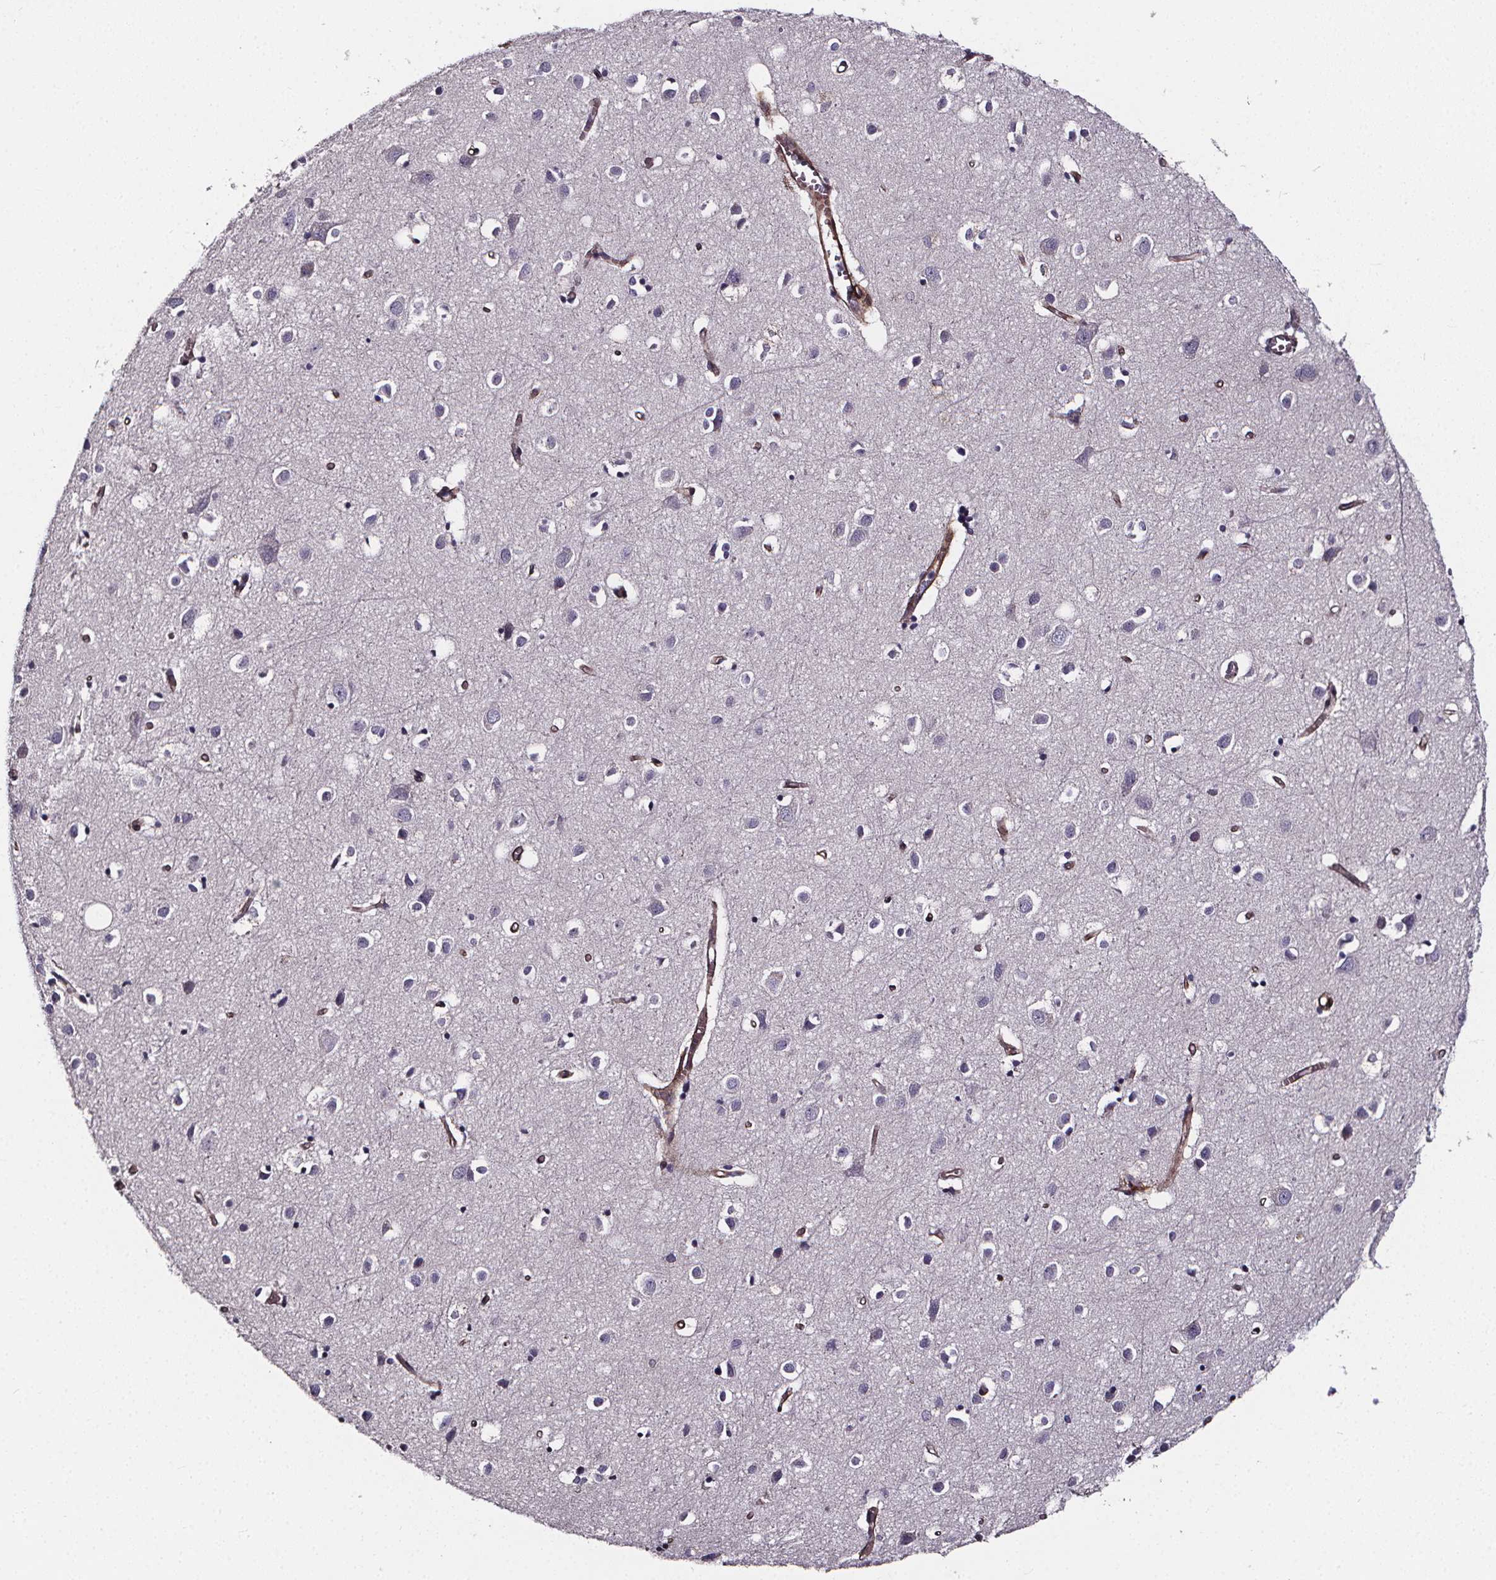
{"staining": {"intensity": "weak", "quantity": ">75%", "location": "cytoplasmic/membranous,nuclear"}, "tissue": "cerebral cortex", "cell_type": "Endothelial cells", "image_type": "normal", "snomed": [{"axis": "morphology", "description": "Normal tissue, NOS"}, {"axis": "topography", "description": "Cerebral cortex"}], "caption": "Protein staining by immunohistochemistry (IHC) shows weak cytoplasmic/membranous,nuclear staining in about >75% of endothelial cells in normal cerebral cortex. (brown staining indicates protein expression, while blue staining denotes nuclei).", "gene": "AEBP1", "patient": {"sex": "male", "age": 70}}